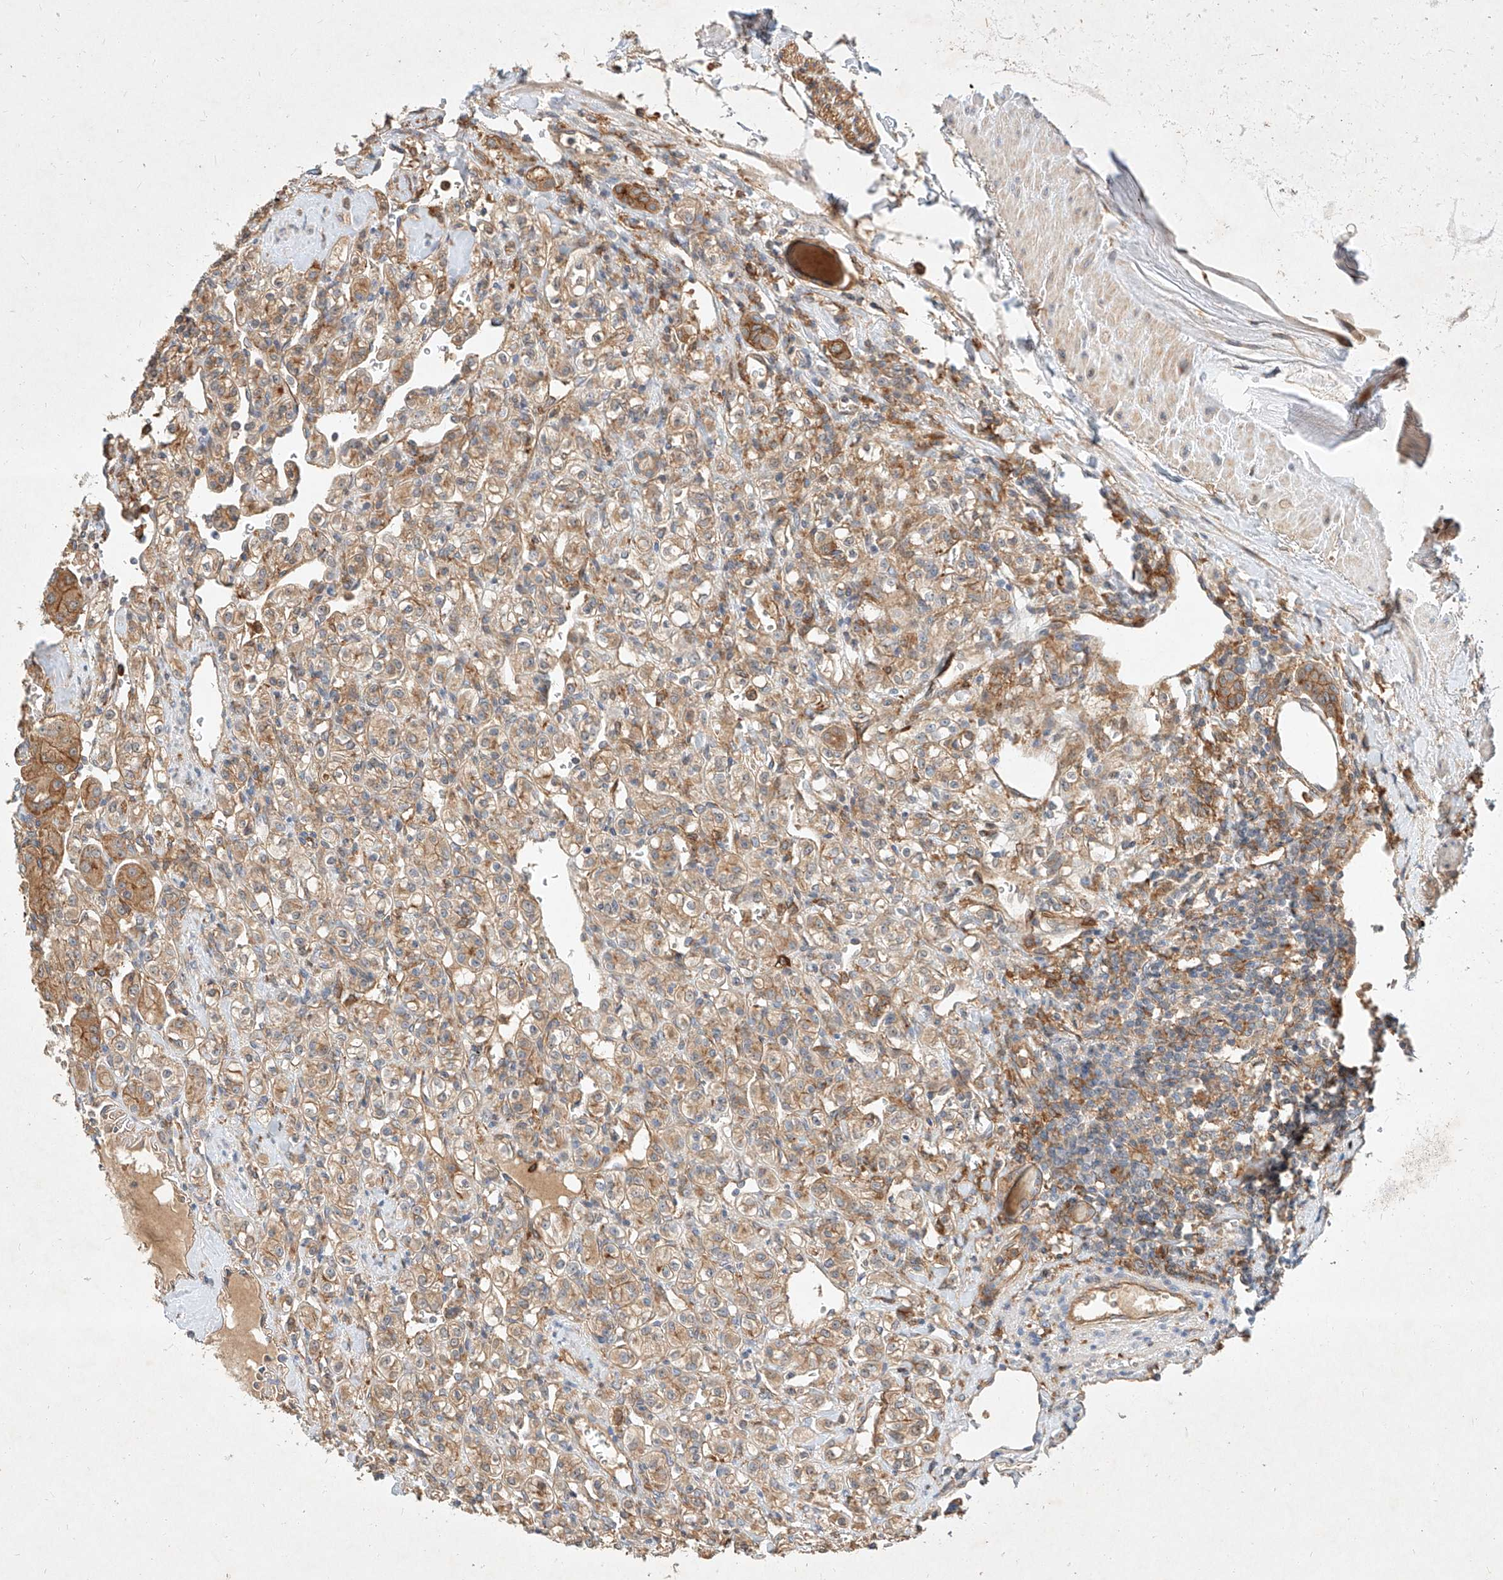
{"staining": {"intensity": "weak", "quantity": "25%-75%", "location": "cytoplasmic/membranous"}, "tissue": "renal cancer", "cell_type": "Tumor cells", "image_type": "cancer", "snomed": [{"axis": "morphology", "description": "Adenocarcinoma, NOS"}, {"axis": "topography", "description": "Kidney"}], "caption": "Tumor cells show low levels of weak cytoplasmic/membranous expression in approximately 25%-75% of cells in renal adenocarcinoma.", "gene": "NFAM1", "patient": {"sex": "male", "age": 77}}